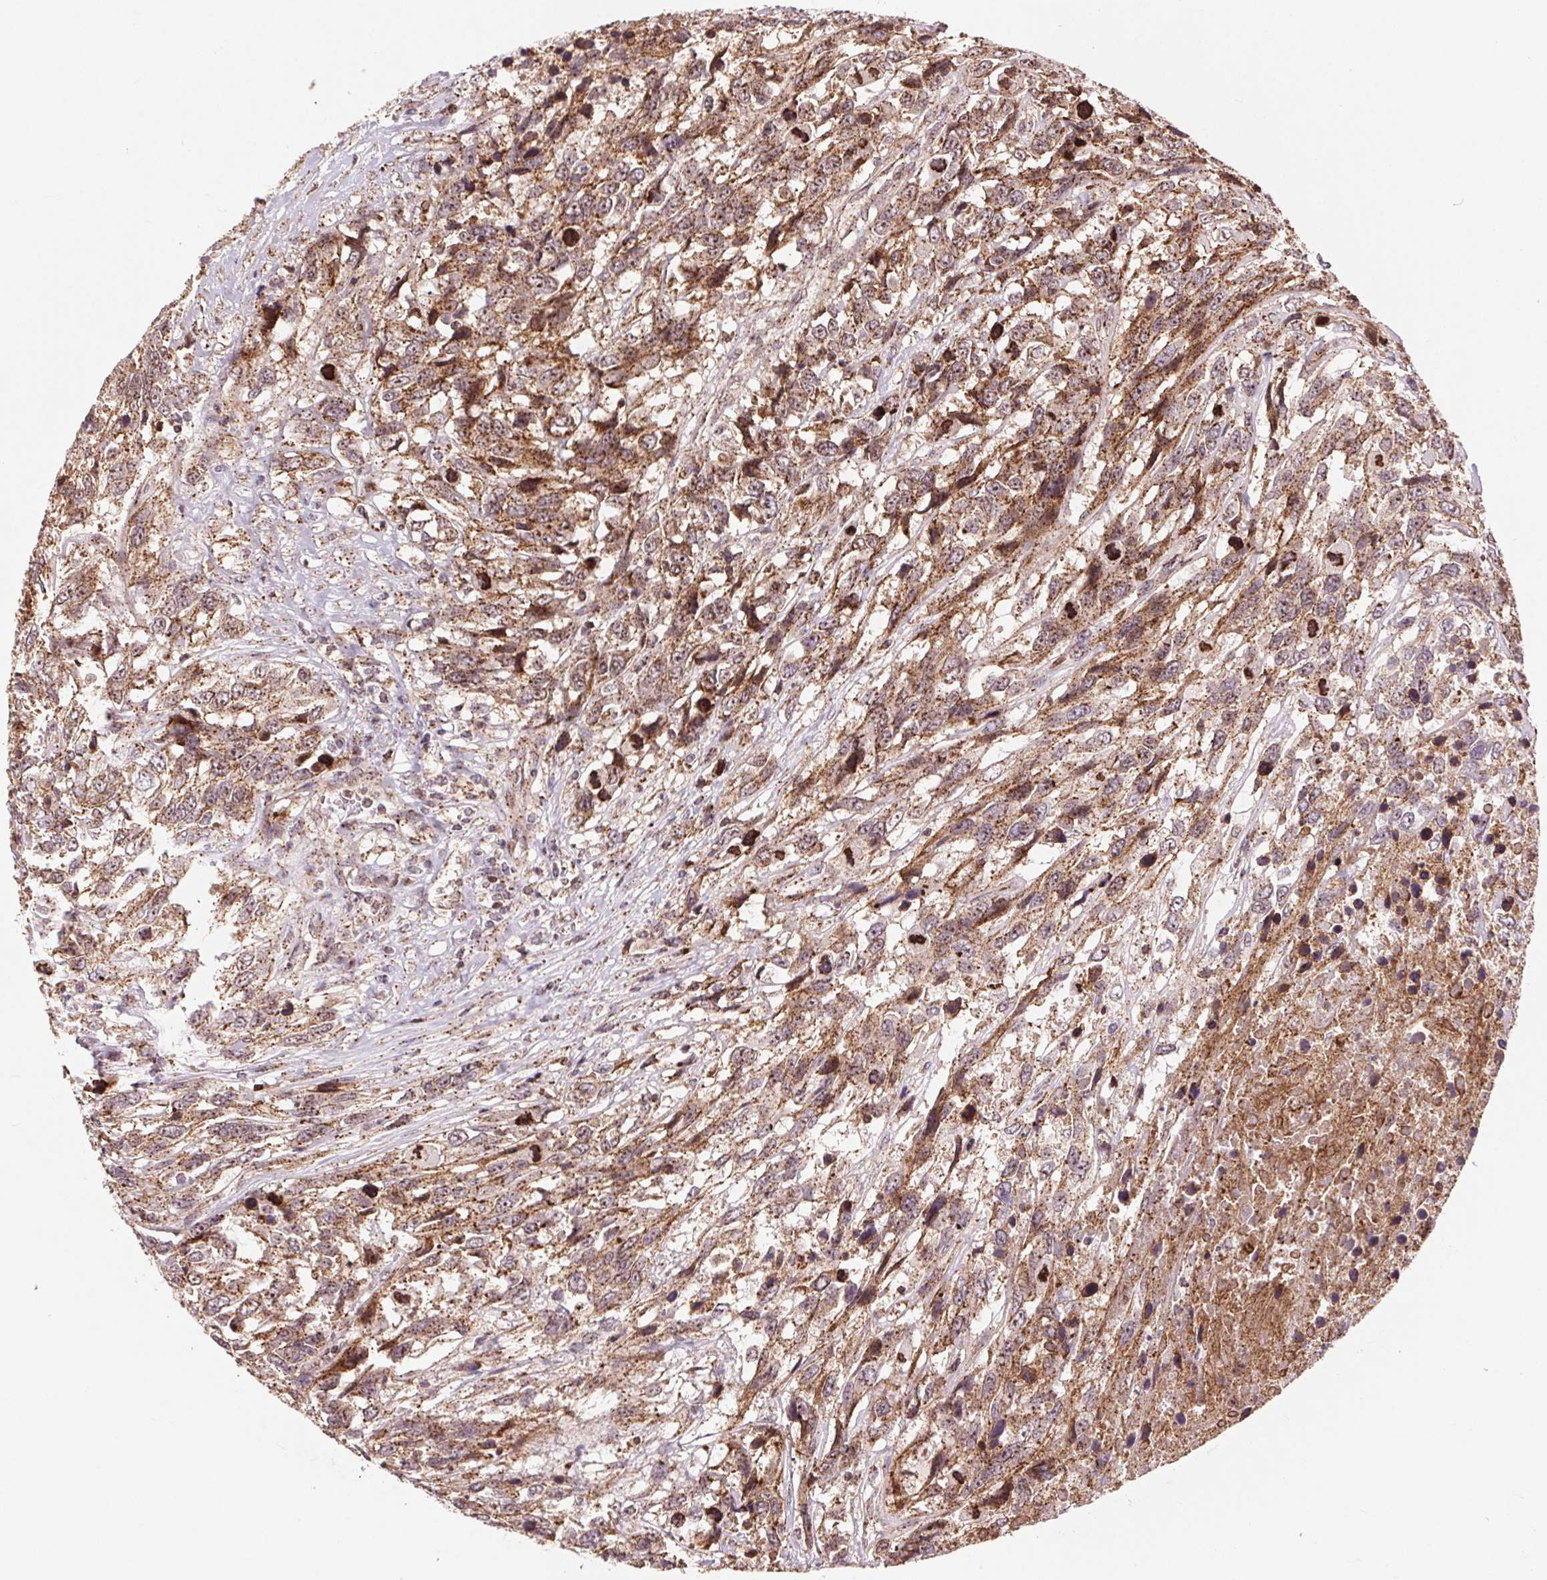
{"staining": {"intensity": "moderate", "quantity": ">75%", "location": "cytoplasmic/membranous"}, "tissue": "urothelial cancer", "cell_type": "Tumor cells", "image_type": "cancer", "snomed": [{"axis": "morphology", "description": "Urothelial carcinoma, High grade"}, {"axis": "topography", "description": "Urinary bladder"}], "caption": "High-power microscopy captured an immunohistochemistry photomicrograph of high-grade urothelial carcinoma, revealing moderate cytoplasmic/membranous staining in about >75% of tumor cells.", "gene": "CHMP4B", "patient": {"sex": "female", "age": 70}}